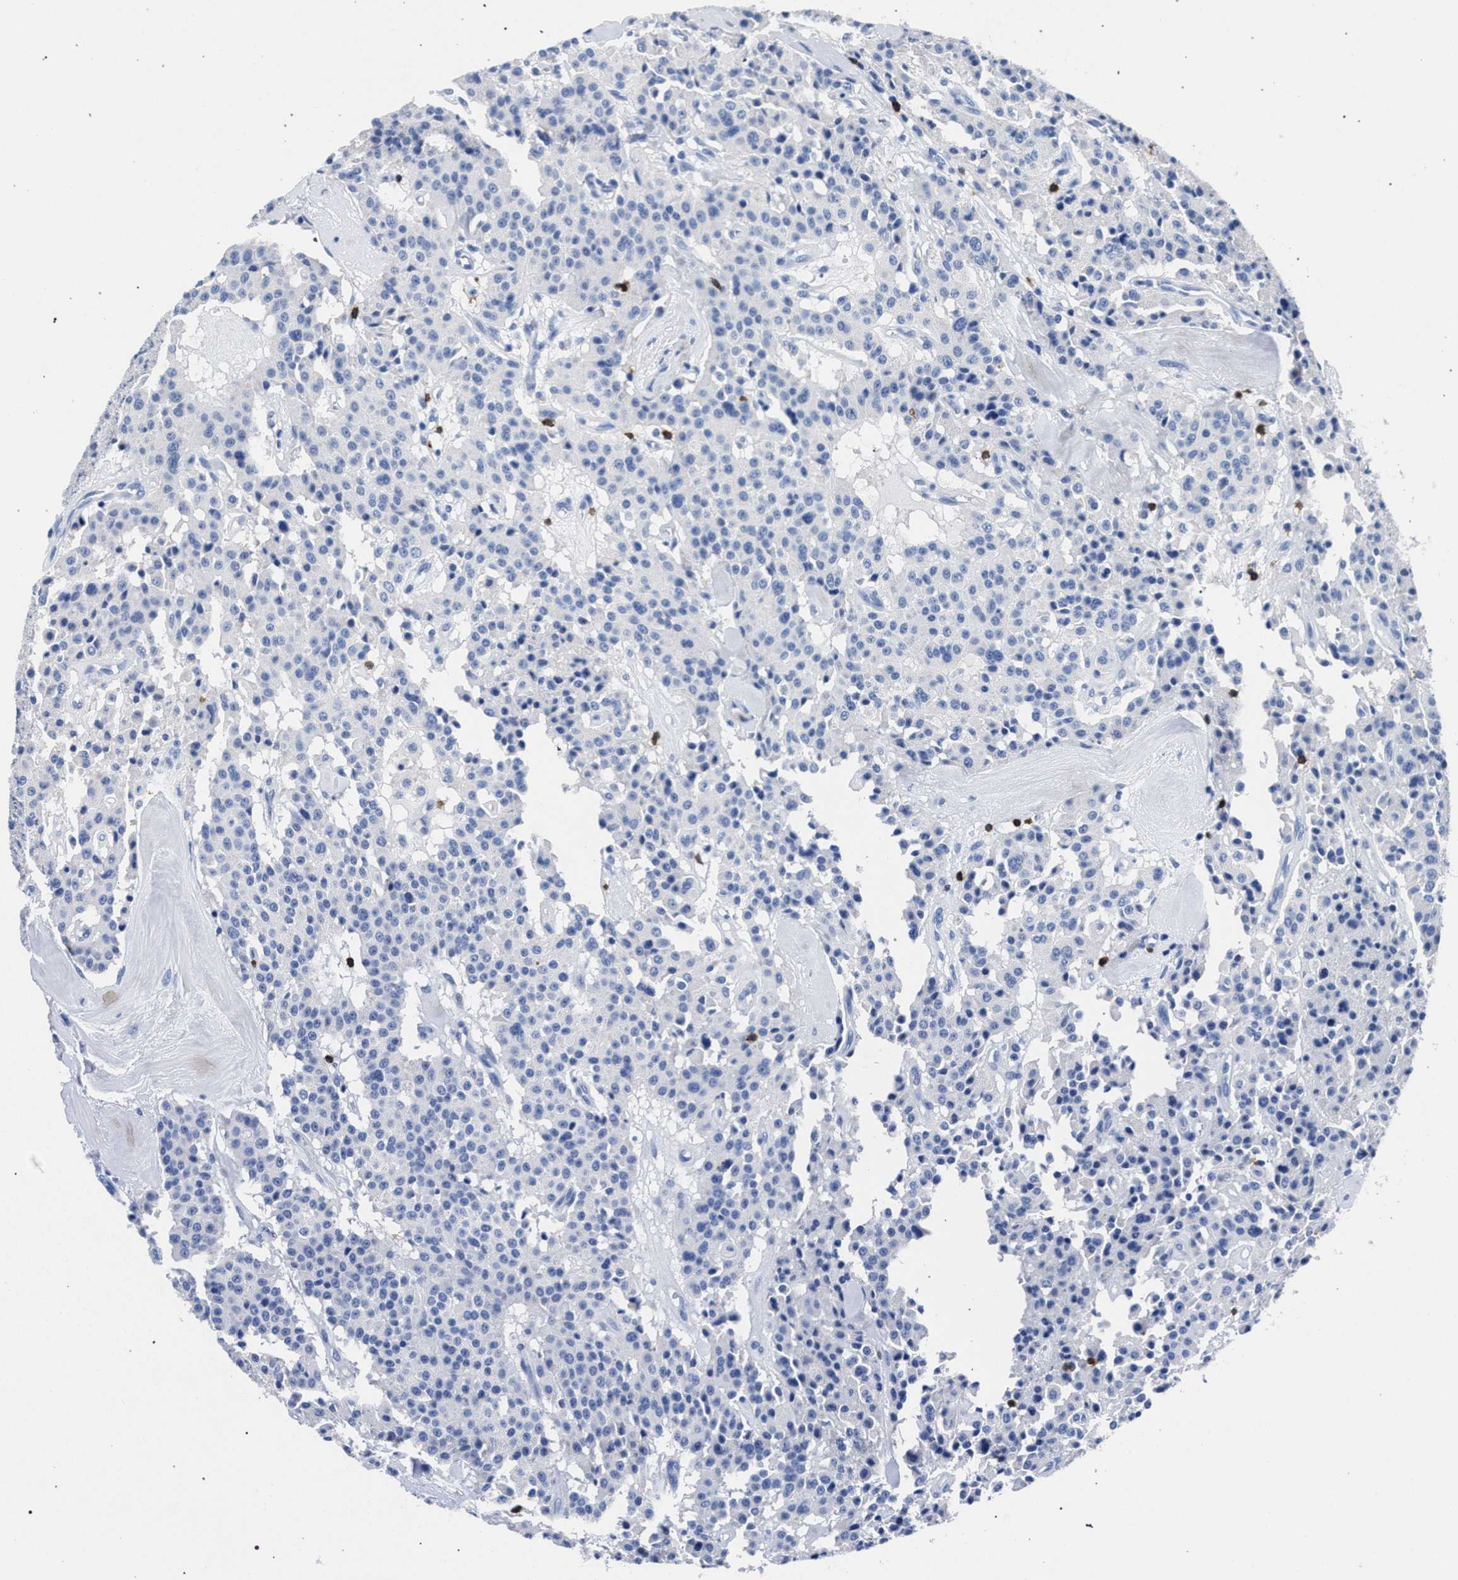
{"staining": {"intensity": "negative", "quantity": "none", "location": "none"}, "tissue": "carcinoid", "cell_type": "Tumor cells", "image_type": "cancer", "snomed": [{"axis": "morphology", "description": "Carcinoid, malignant, NOS"}, {"axis": "topography", "description": "Lung"}], "caption": "A high-resolution histopathology image shows IHC staining of carcinoid, which displays no significant positivity in tumor cells.", "gene": "KLRK1", "patient": {"sex": "male", "age": 30}}